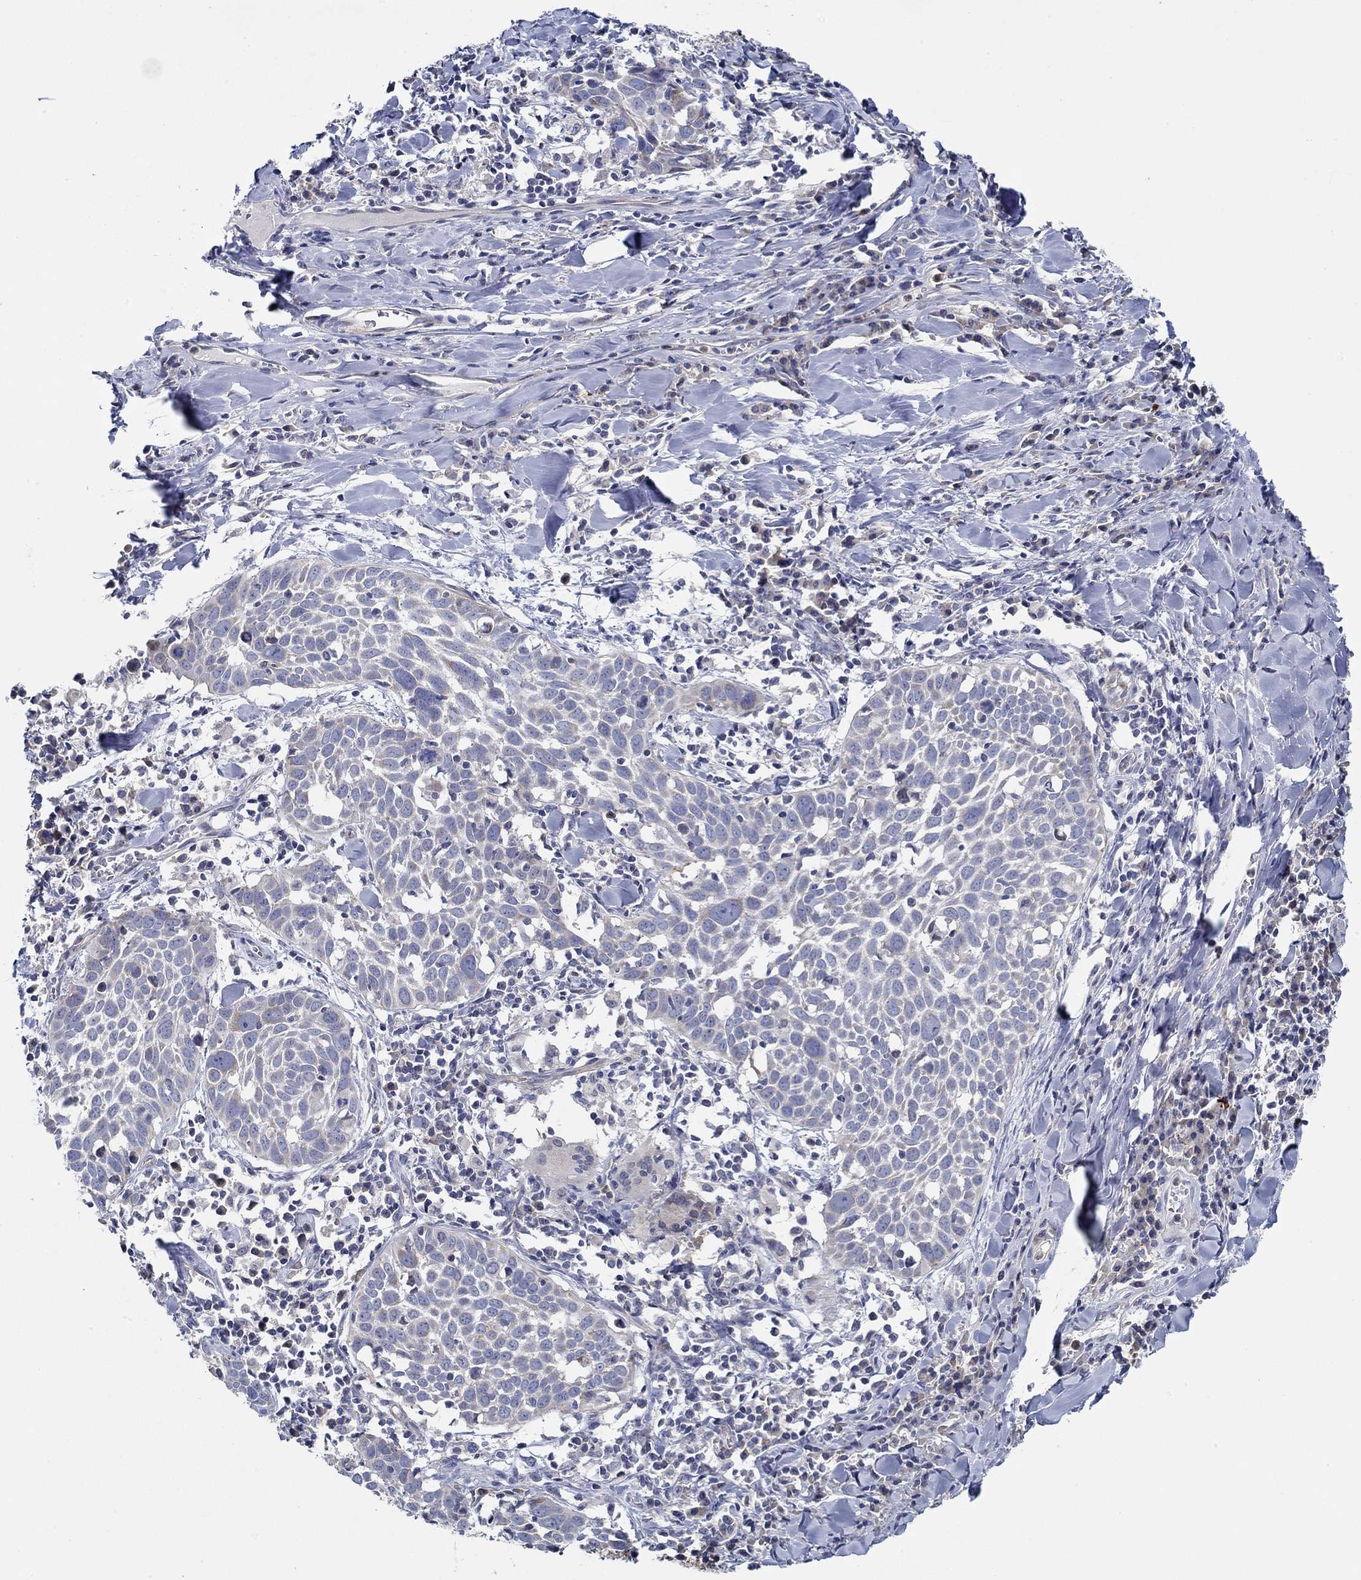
{"staining": {"intensity": "negative", "quantity": "none", "location": "none"}, "tissue": "lung cancer", "cell_type": "Tumor cells", "image_type": "cancer", "snomed": [{"axis": "morphology", "description": "Squamous cell carcinoma, NOS"}, {"axis": "topography", "description": "Lung"}], "caption": "This is an immunohistochemistry (IHC) histopathology image of lung cancer (squamous cell carcinoma). There is no staining in tumor cells.", "gene": "CFAP61", "patient": {"sex": "male", "age": 57}}